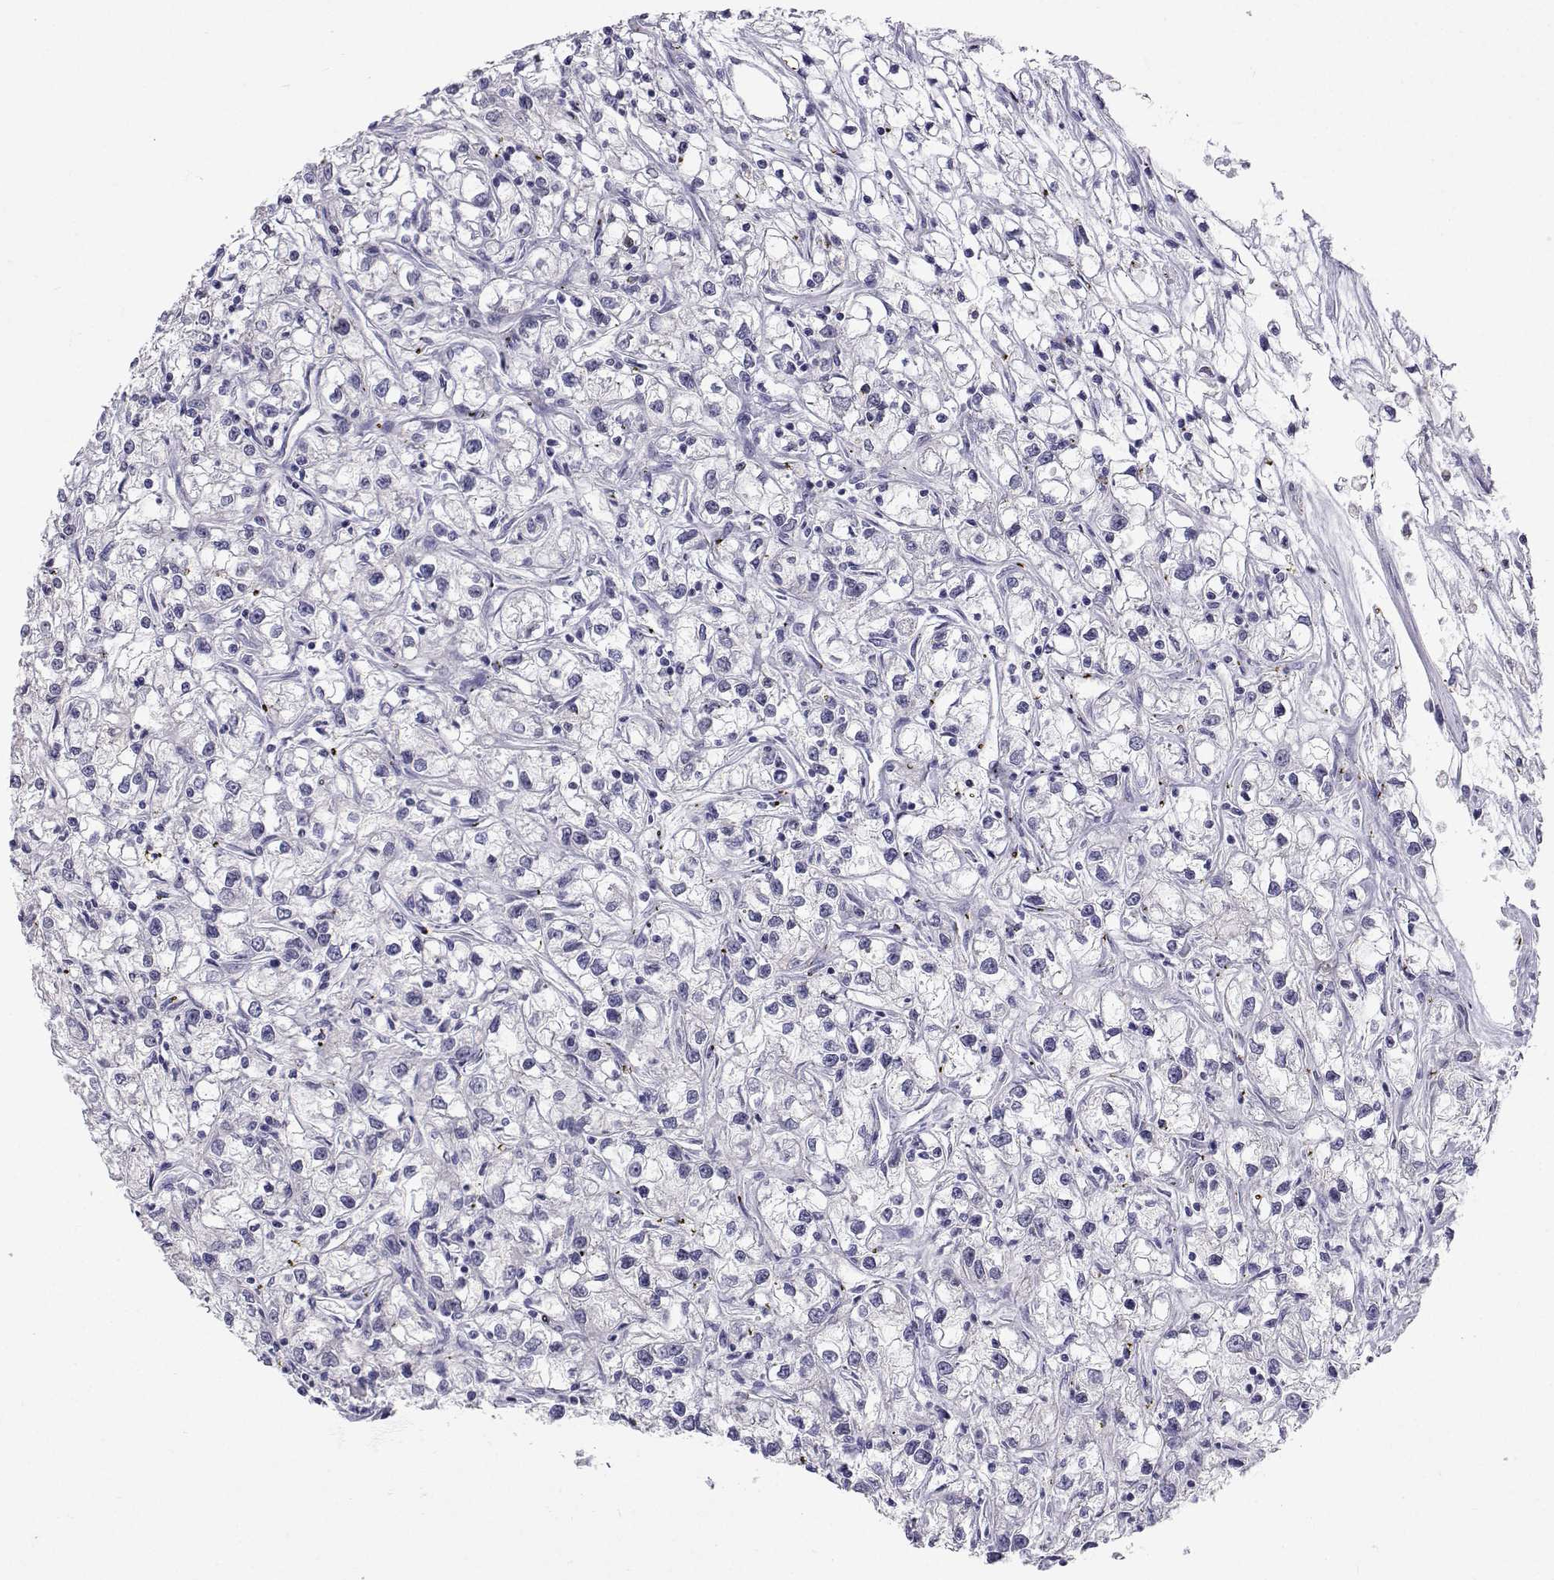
{"staining": {"intensity": "negative", "quantity": "none", "location": "none"}, "tissue": "renal cancer", "cell_type": "Tumor cells", "image_type": "cancer", "snomed": [{"axis": "morphology", "description": "Adenocarcinoma, NOS"}, {"axis": "topography", "description": "Kidney"}], "caption": "This is an IHC image of human adenocarcinoma (renal). There is no expression in tumor cells.", "gene": "SLC6A3", "patient": {"sex": "female", "age": 59}}